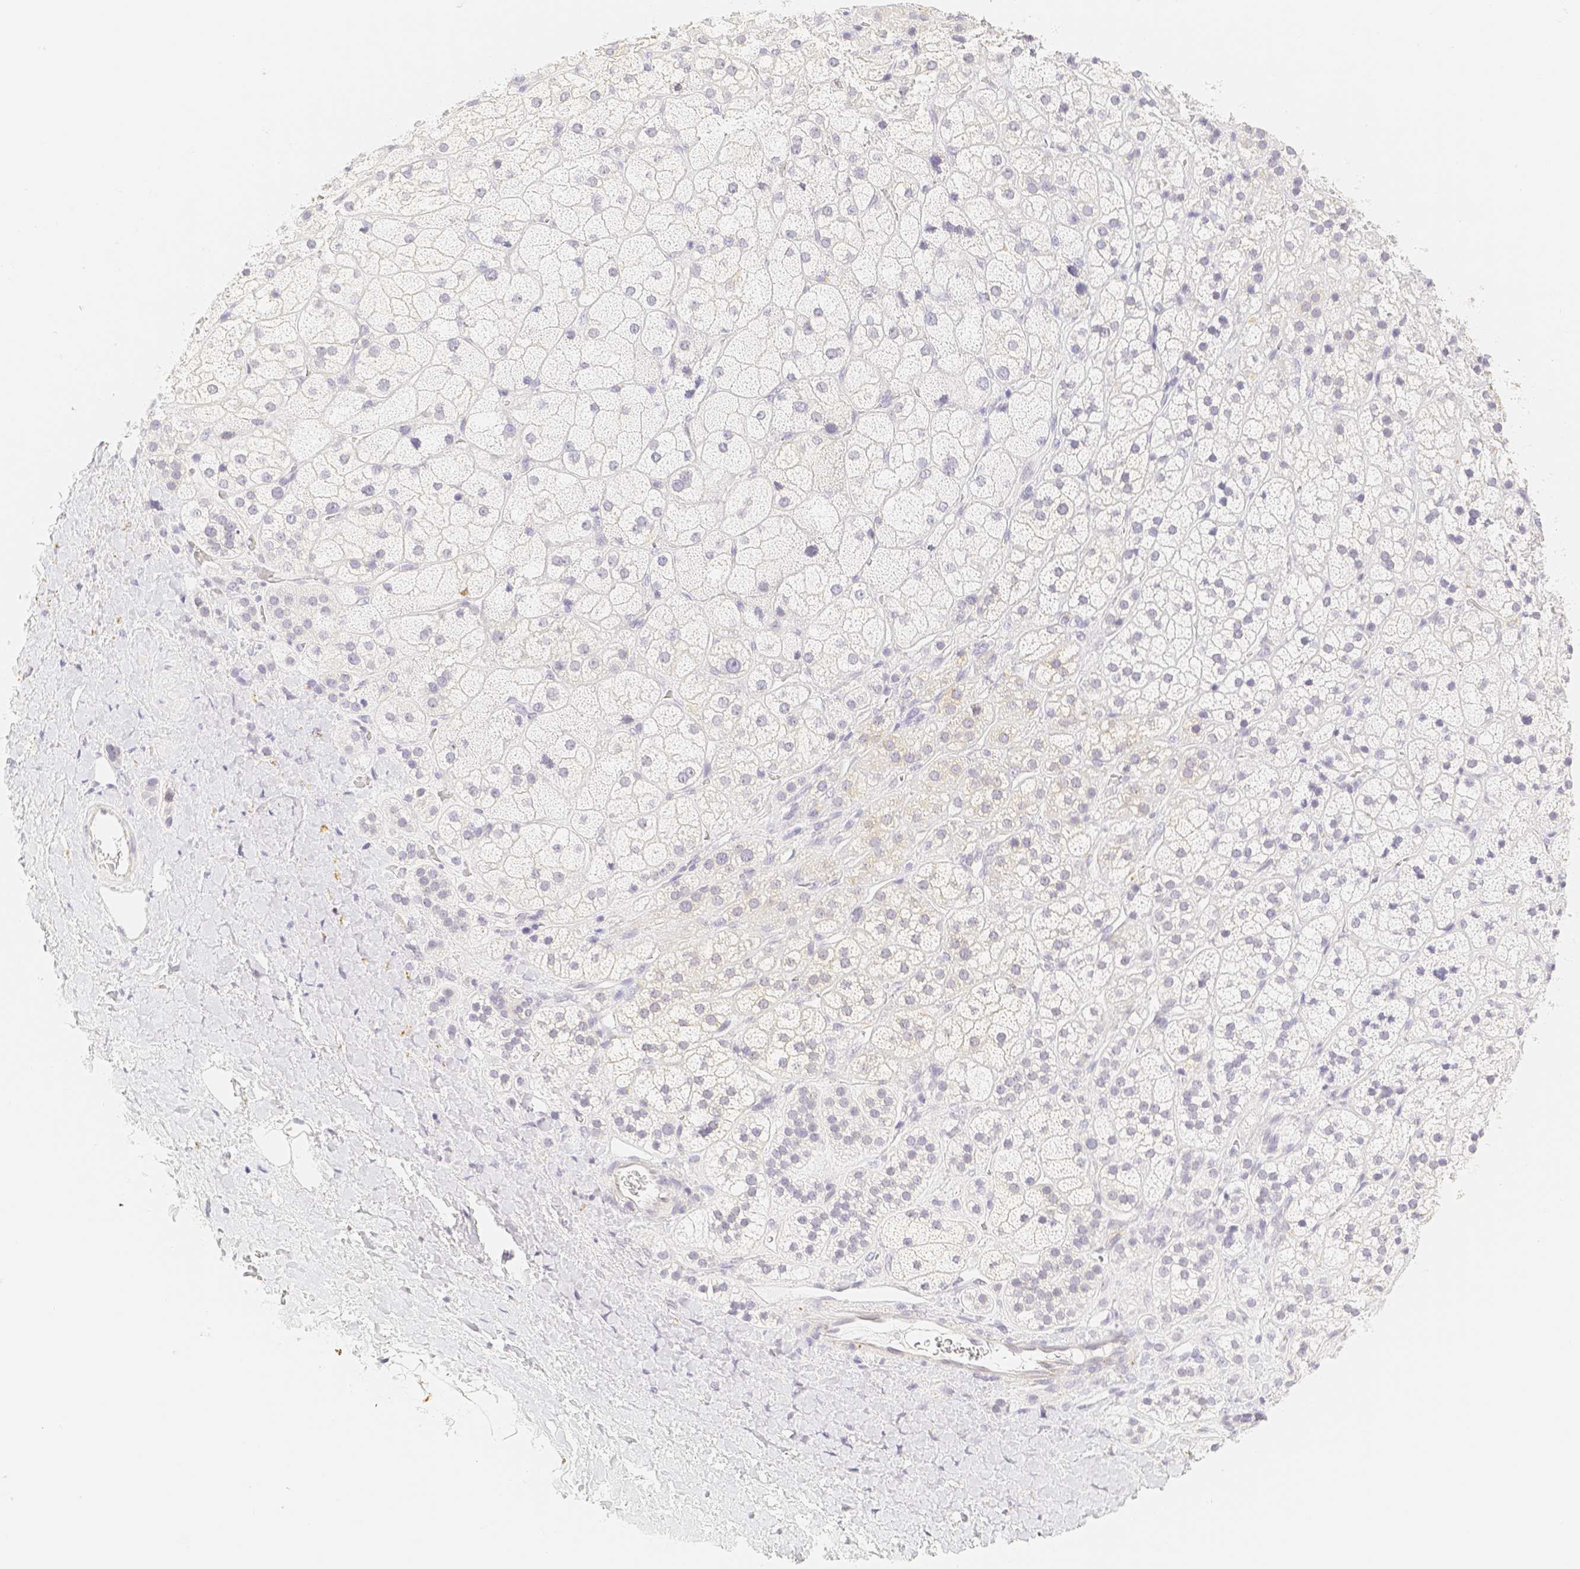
{"staining": {"intensity": "weak", "quantity": "<25%", "location": "cytoplasmic/membranous"}, "tissue": "adrenal gland", "cell_type": "Glandular cells", "image_type": "normal", "snomed": [{"axis": "morphology", "description": "Normal tissue, NOS"}, {"axis": "topography", "description": "Adrenal gland"}], "caption": "Glandular cells are negative for protein expression in unremarkable human adrenal gland. (Stains: DAB immunohistochemistry (IHC) with hematoxylin counter stain, Microscopy: brightfield microscopy at high magnification).", "gene": "PADI4", "patient": {"sex": "male", "age": 56}}